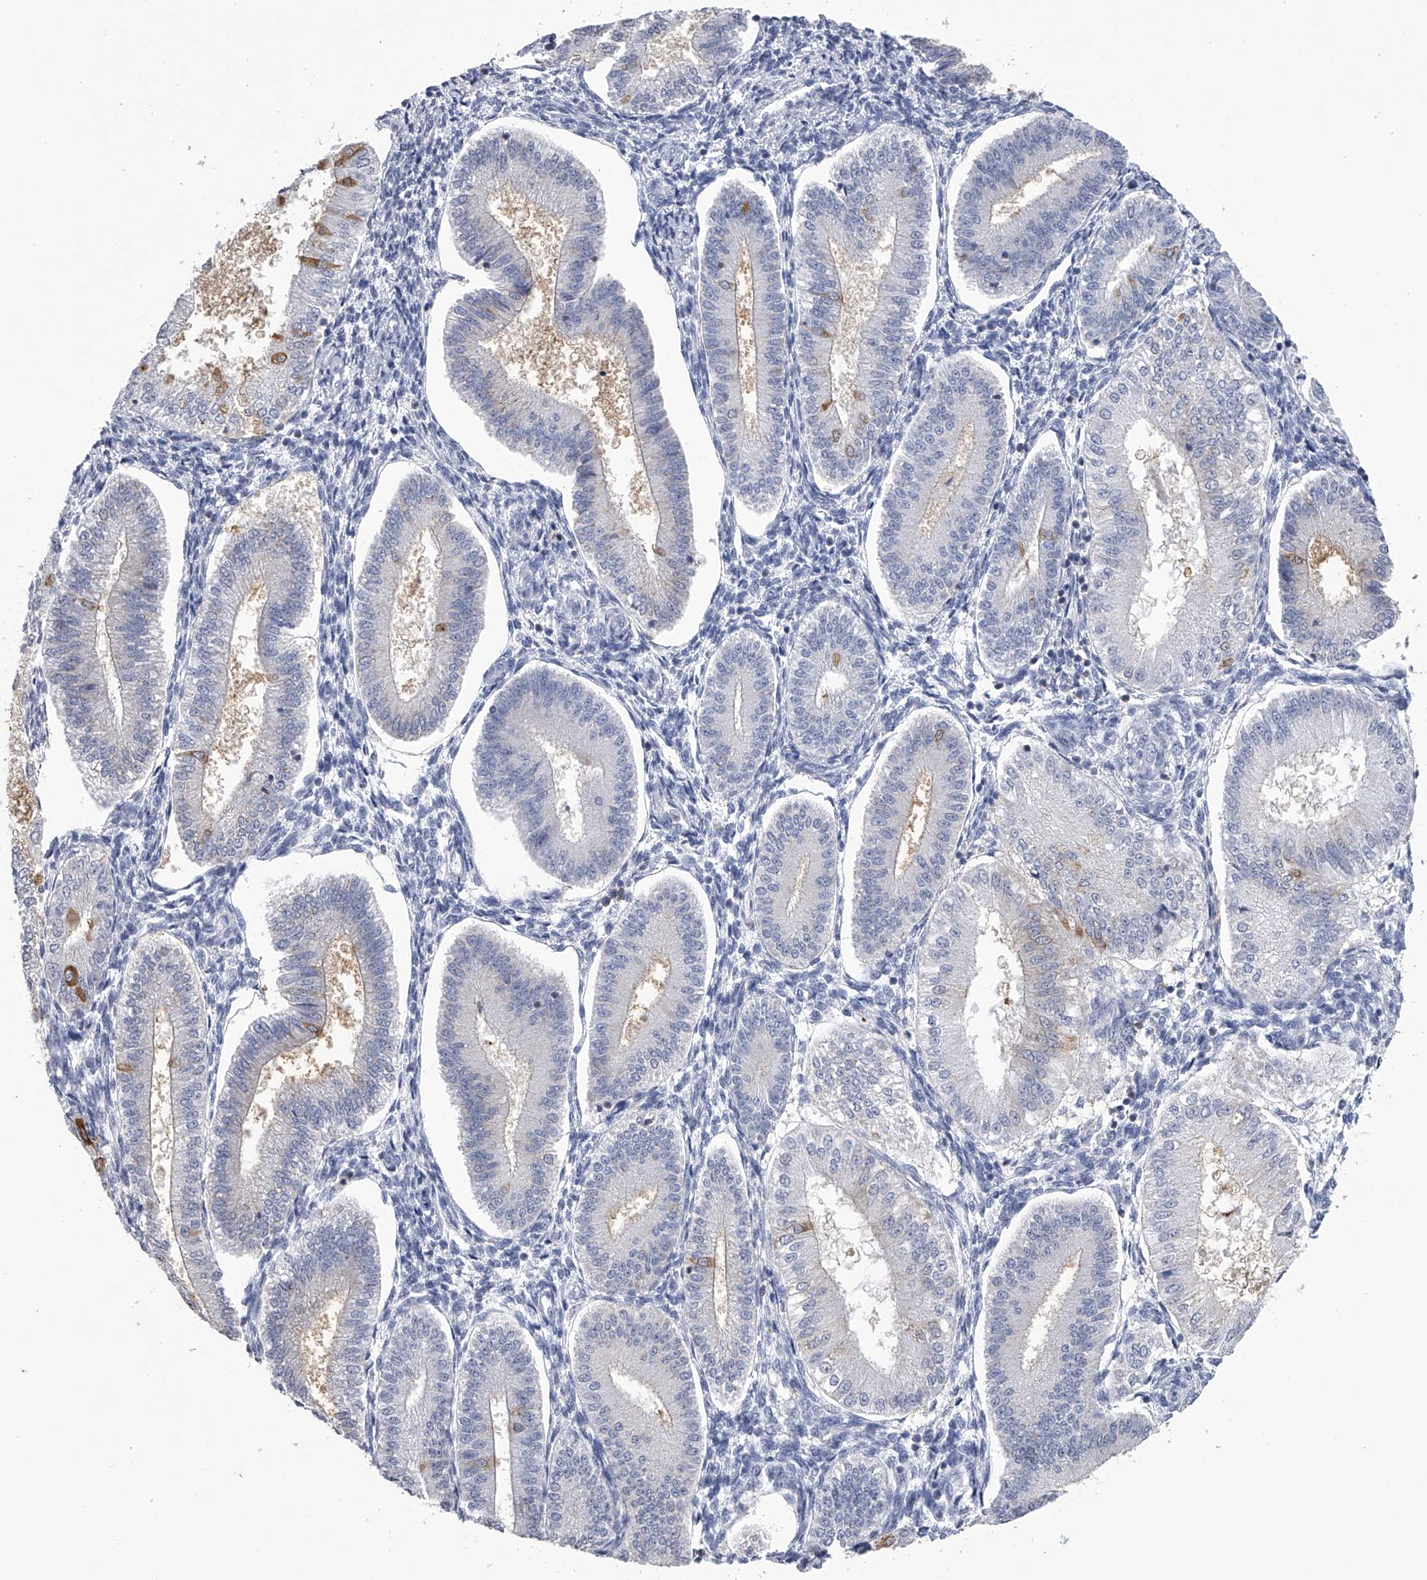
{"staining": {"intensity": "negative", "quantity": "none", "location": "none"}, "tissue": "endometrium", "cell_type": "Cells in endometrial stroma", "image_type": "normal", "snomed": [{"axis": "morphology", "description": "Normal tissue, NOS"}, {"axis": "topography", "description": "Endometrium"}], "caption": "High power microscopy photomicrograph of an immunohistochemistry micrograph of benign endometrium, revealing no significant staining in cells in endometrial stroma. (IHC, brightfield microscopy, high magnification).", "gene": "TASP1", "patient": {"sex": "female", "age": 39}}